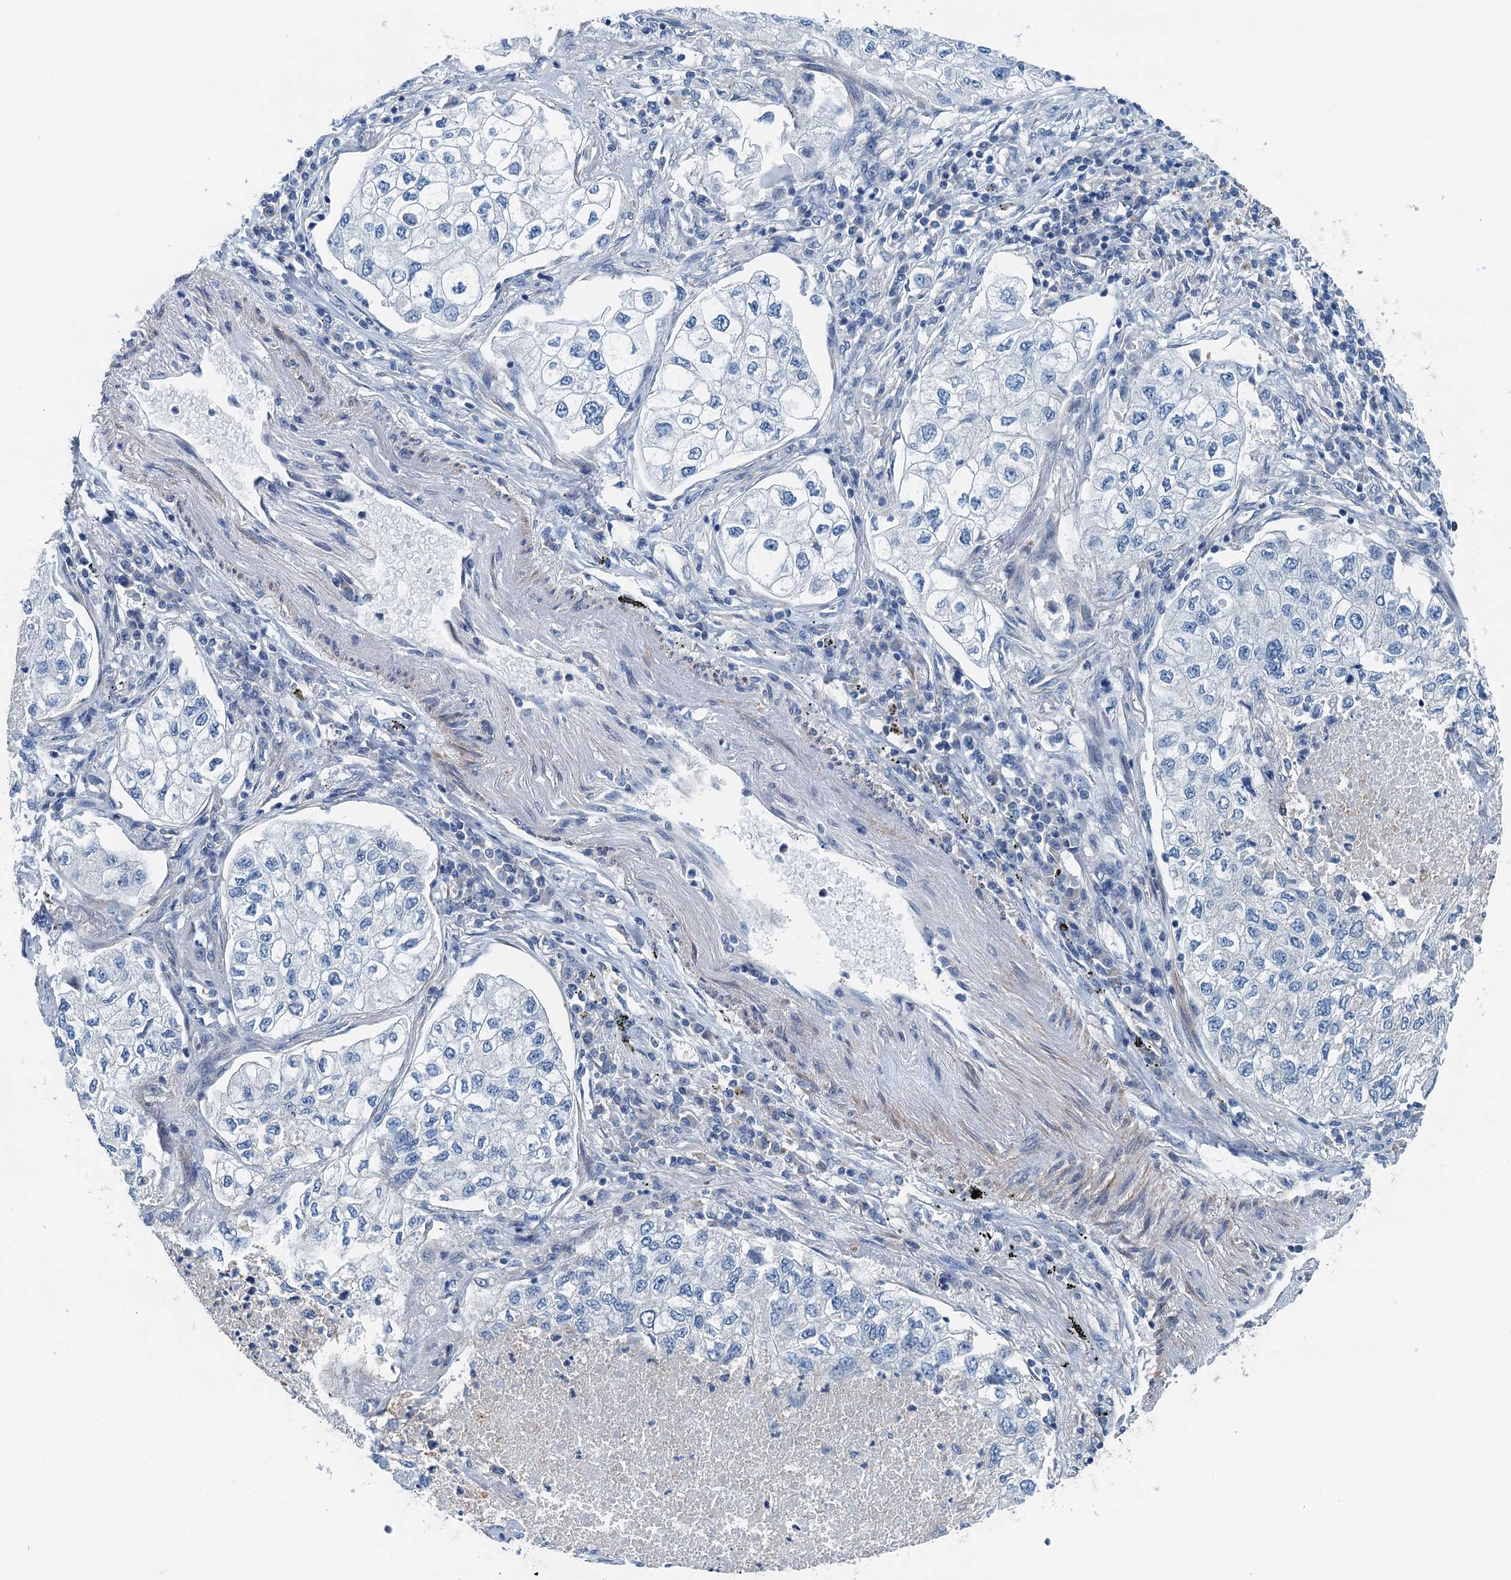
{"staining": {"intensity": "negative", "quantity": "none", "location": "none"}, "tissue": "lung cancer", "cell_type": "Tumor cells", "image_type": "cancer", "snomed": [{"axis": "morphology", "description": "Adenocarcinoma, NOS"}, {"axis": "topography", "description": "Lung"}], "caption": "Tumor cells are negative for protein expression in human lung cancer (adenocarcinoma).", "gene": "PPP1R14D", "patient": {"sex": "male", "age": 63}}